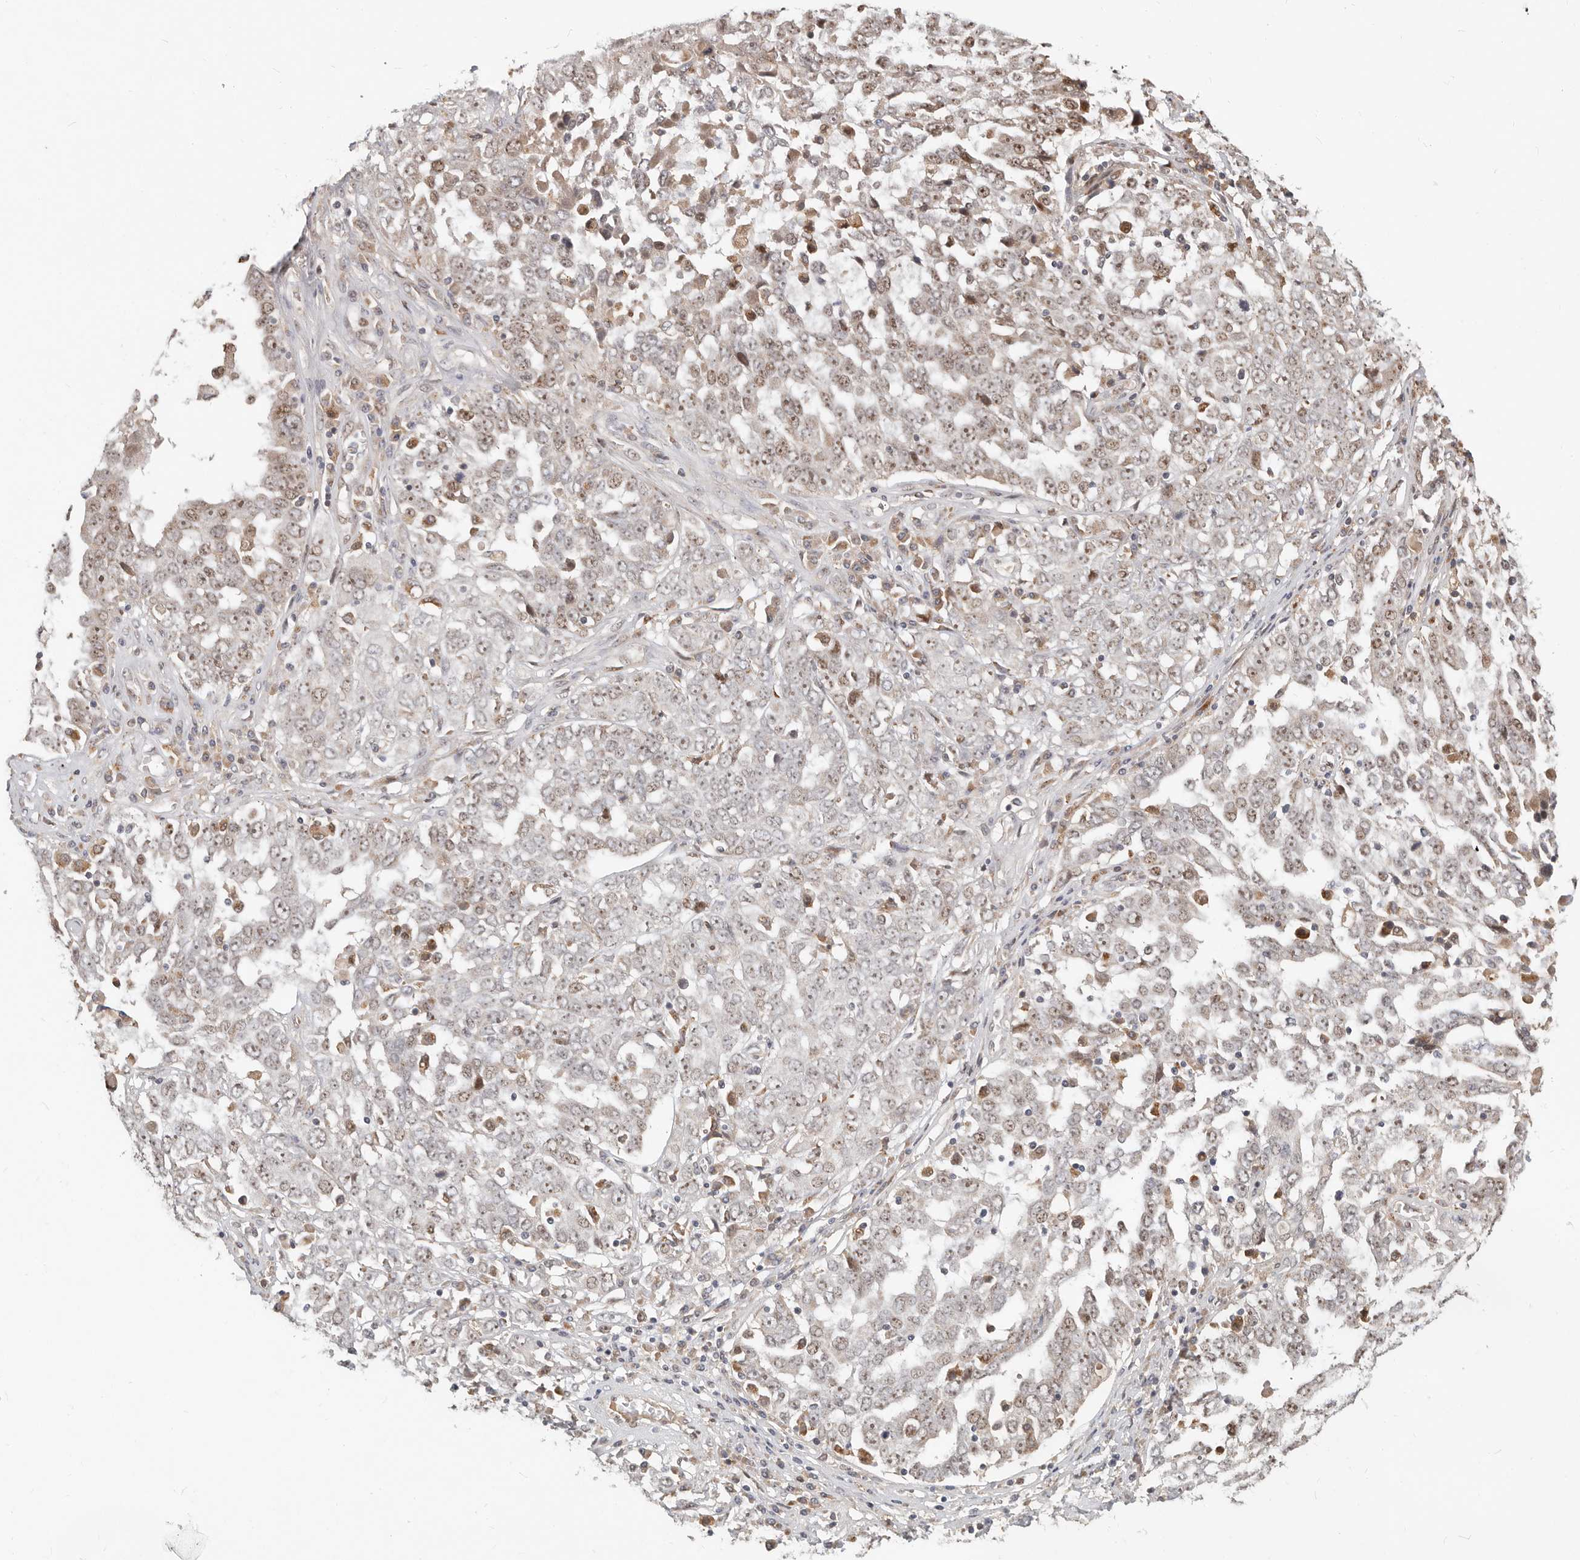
{"staining": {"intensity": "moderate", "quantity": "<25%", "location": "nuclear"}, "tissue": "ovarian cancer", "cell_type": "Tumor cells", "image_type": "cancer", "snomed": [{"axis": "morphology", "description": "Carcinoma, endometroid"}, {"axis": "topography", "description": "Ovary"}], "caption": "Immunohistochemical staining of human ovarian endometroid carcinoma reveals low levels of moderate nuclear expression in approximately <25% of tumor cells.", "gene": "ZRANB1", "patient": {"sex": "female", "age": 62}}